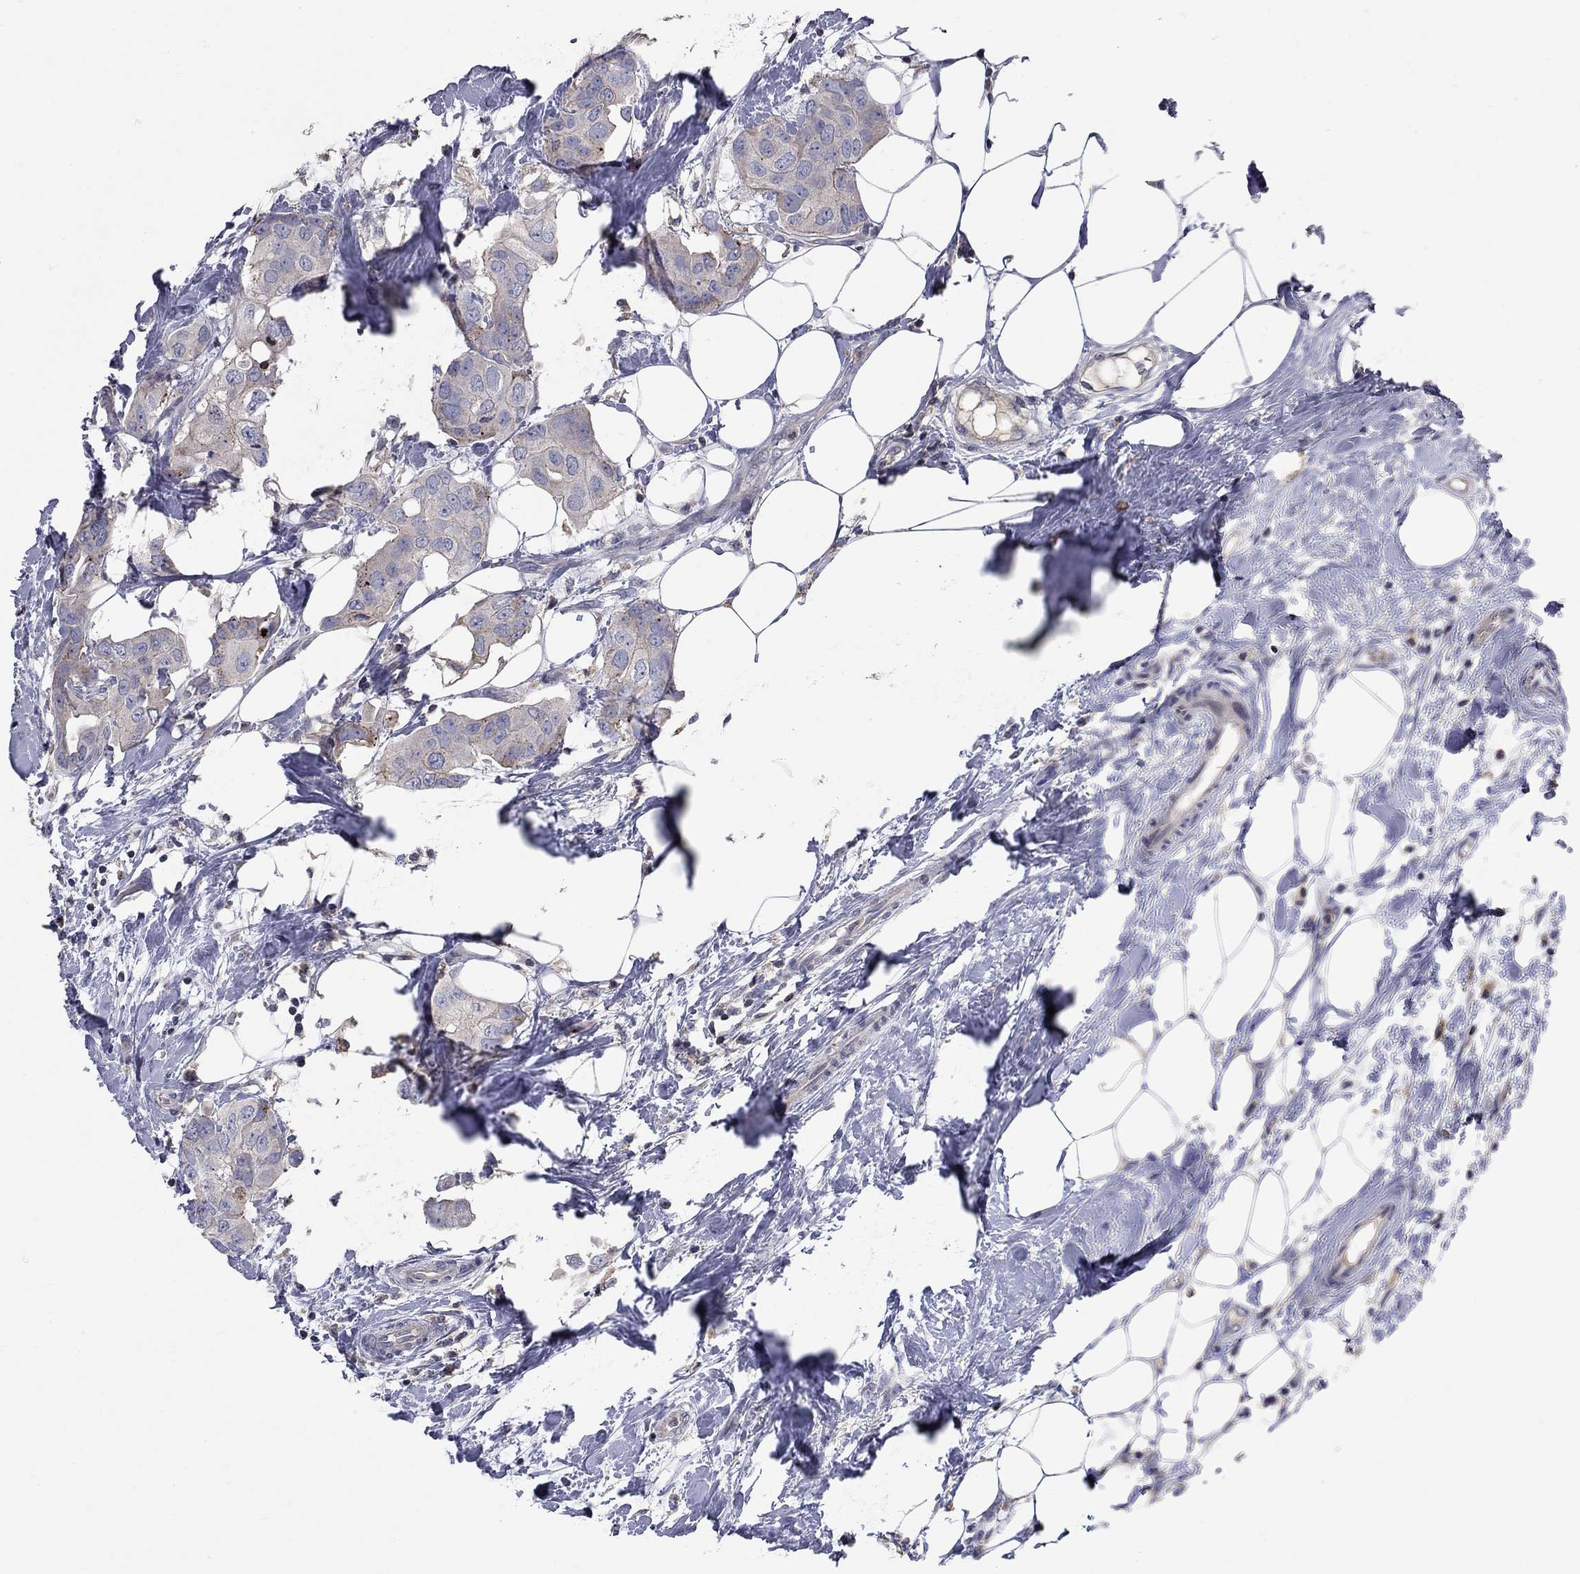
{"staining": {"intensity": "strong", "quantity": "<25%", "location": "cytoplasmic/membranous"}, "tissue": "breast cancer", "cell_type": "Tumor cells", "image_type": "cancer", "snomed": [{"axis": "morphology", "description": "Normal tissue, NOS"}, {"axis": "morphology", "description": "Duct carcinoma"}, {"axis": "topography", "description": "Breast"}], "caption": "Immunohistochemistry (IHC) staining of breast invasive ductal carcinoma, which demonstrates medium levels of strong cytoplasmic/membranous expression in about <25% of tumor cells indicating strong cytoplasmic/membranous protein staining. The staining was performed using DAB (3,3'-diaminobenzidine) (brown) for protein detection and nuclei were counterstained in hematoxylin (blue).", "gene": "ERN2", "patient": {"sex": "female", "age": 40}}